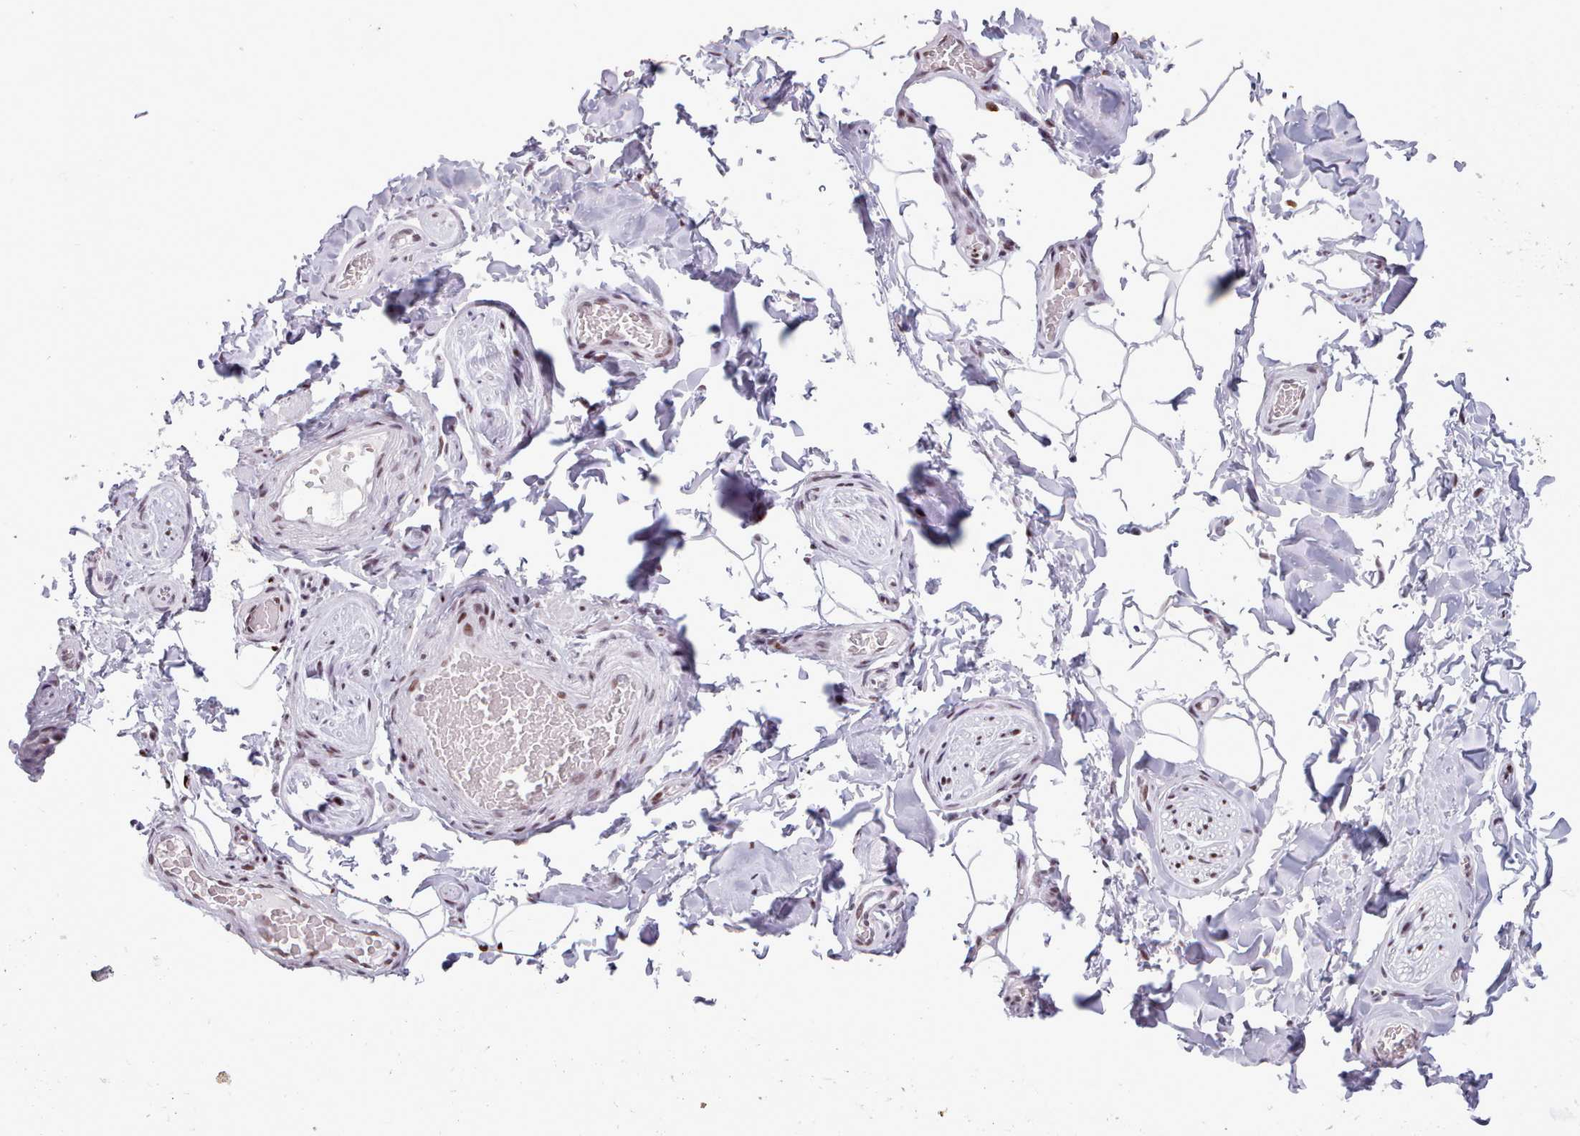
{"staining": {"intensity": "negative", "quantity": "none", "location": "none"}, "tissue": "adipose tissue", "cell_type": "Adipocytes", "image_type": "normal", "snomed": [{"axis": "morphology", "description": "Normal tissue, NOS"}, {"axis": "topography", "description": "Soft tissue"}, {"axis": "topography", "description": "Adipose tissue"}, {"axis": "topography", "description": "Vascular tissue"}, {"axis": "topography", "description": "Peripheral nerve tissue"}], "caption": "The histopathology image shows no staining of adipocytes in benign adipose tissue.", "gene": "SRSF4", "patient": {"sex": "male", "age": 46}}